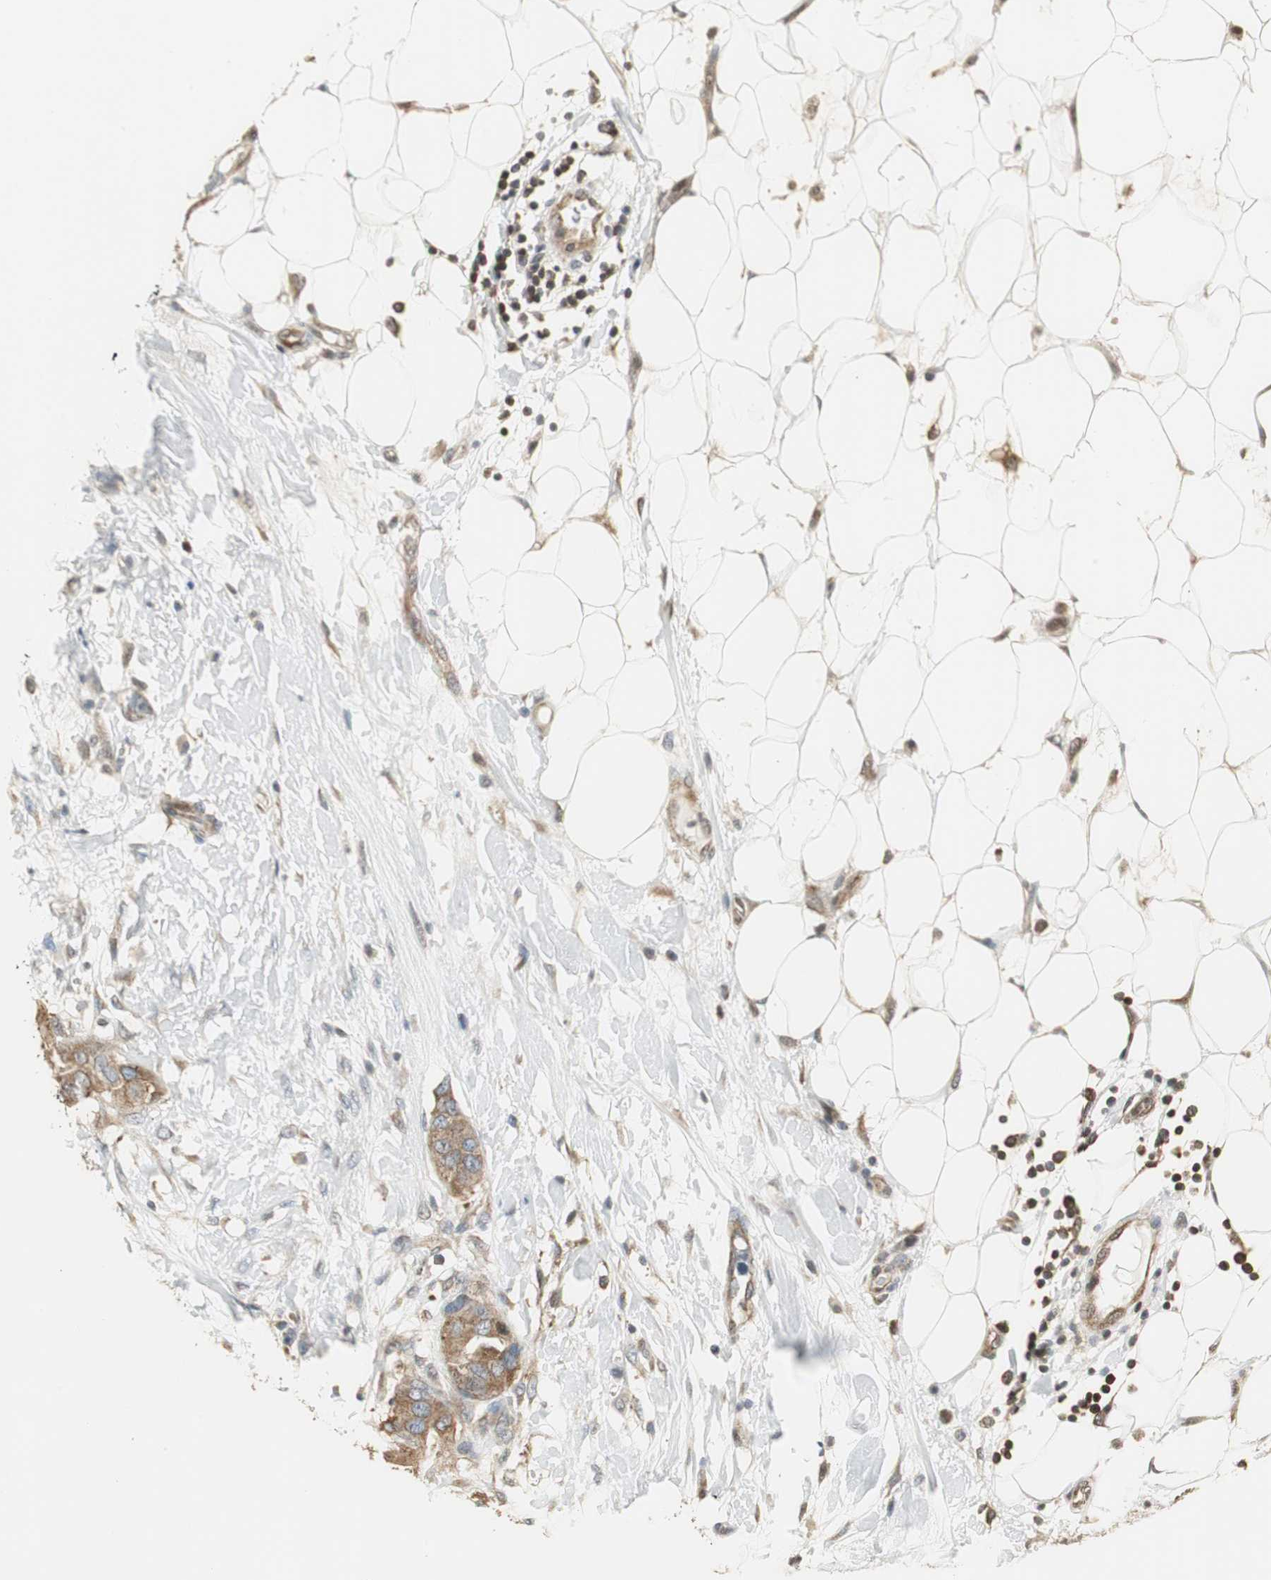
{"staining": {"intensity": "moderate", "quantity": ">75%", "location": "cytoplasmic/membranous"}, "tissue": "breast cancer", "cell_type": "Tumor cells", "image_type": "cancer", "snomed": [{"axis": "morphology", "description": "Duct carcinoma"}, {"axis": "topography", "description": "Breast"}], "caption": "High-power microscopy captured an immunohistochemistry image of invasive ductal carcinoma (breast), revealing moderate cytoplasmic/membranous positivity in about >75% of tumor cells.", "gene": "CCT5", "patient": {"sex": "female", "age": 40}}